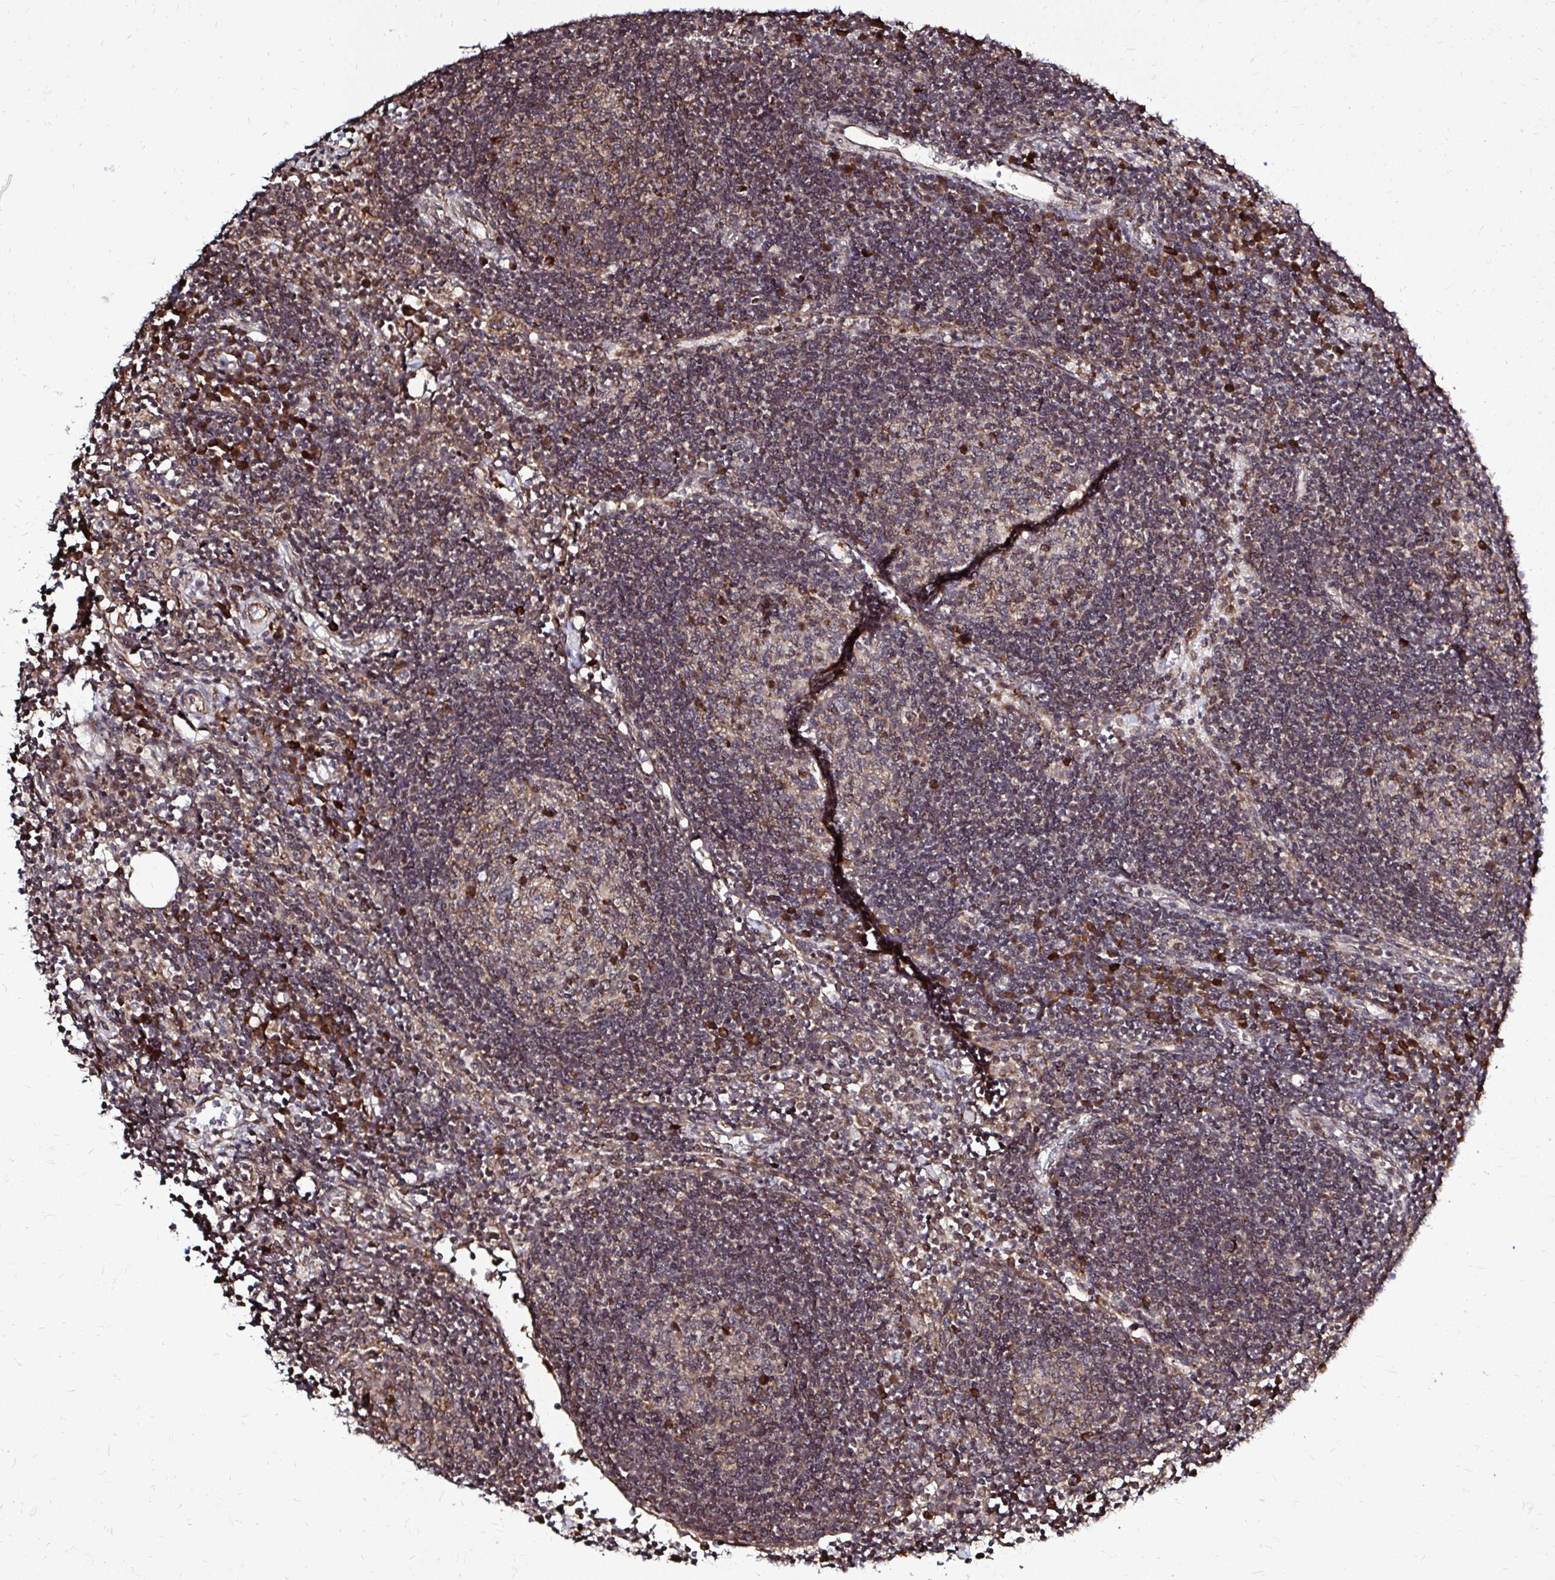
{"staining": {"intensity": "moderate", "quantity": "<25%", "location": "cytoplasmic/membranous"}, "tissue": "lymph node", "cell_type": "Germinal center cells", "image_type": "normal", "snomed": [{"axis": "morphology", "description": "Normal tissue, NOS"}, {"axis": "topography", "description": "Lymph node"}], "caption": "High-magnification brightfield microscopy of unremarkable lymph node stained with DAB (brown) and counterstained with hematoxylin (blue). germinal center cells exhibit moderate cytoplasmic/membranous positivity is present in about<25% of cells. (IHC, brightfield microscopy, high magnification).", "gene": "FMR1", "patient": {"sex": "male", "age": 67}}